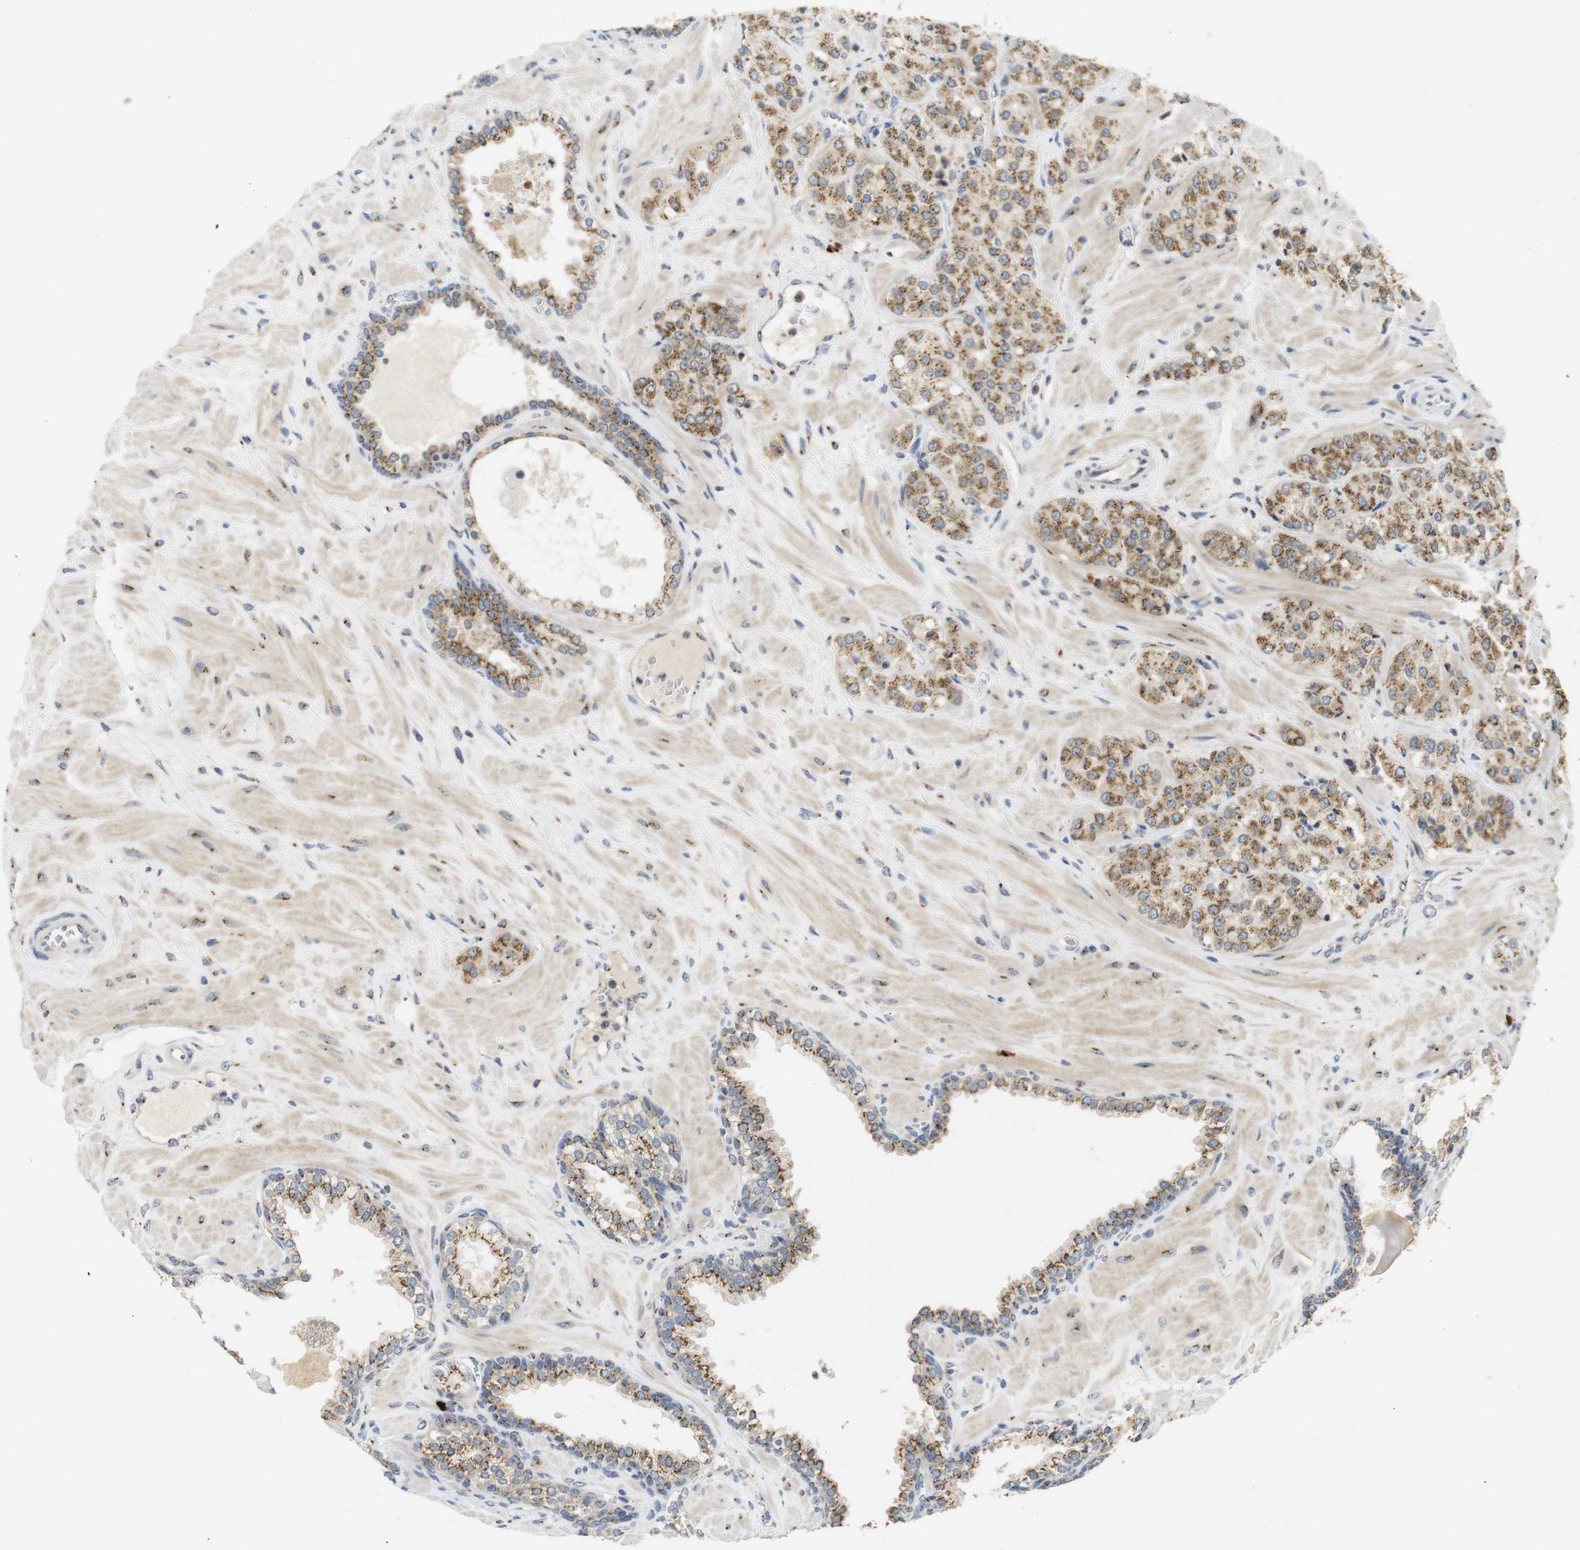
{"staining": {"intensity": "moderate", "quantity": ">75%", "location": "cytoplasmic/membranous"}, "tissue": "prostate cancer", "cell_type": "Tumor cells", "image_type": "cancer", "snomed": [{"axis": "morphology", "description": "Adenocarcinoma, High grade"}, {"axis": "topography", "description": "Prostate"}], "caption": "Protein staining of adenocarcinoma (high-grade) (prostate) tissue exhibits moderate cytoplasmic/membranous positivity in about >75% of tumor cells. Using DAB (3,3'-diaminobenzidine) (brown) and hematoxylin (blue) stains, captured at high magnification using brightfield microscopy.", "gene": "ZFPL1", "patient": {"sex": "male", "age": 64}}